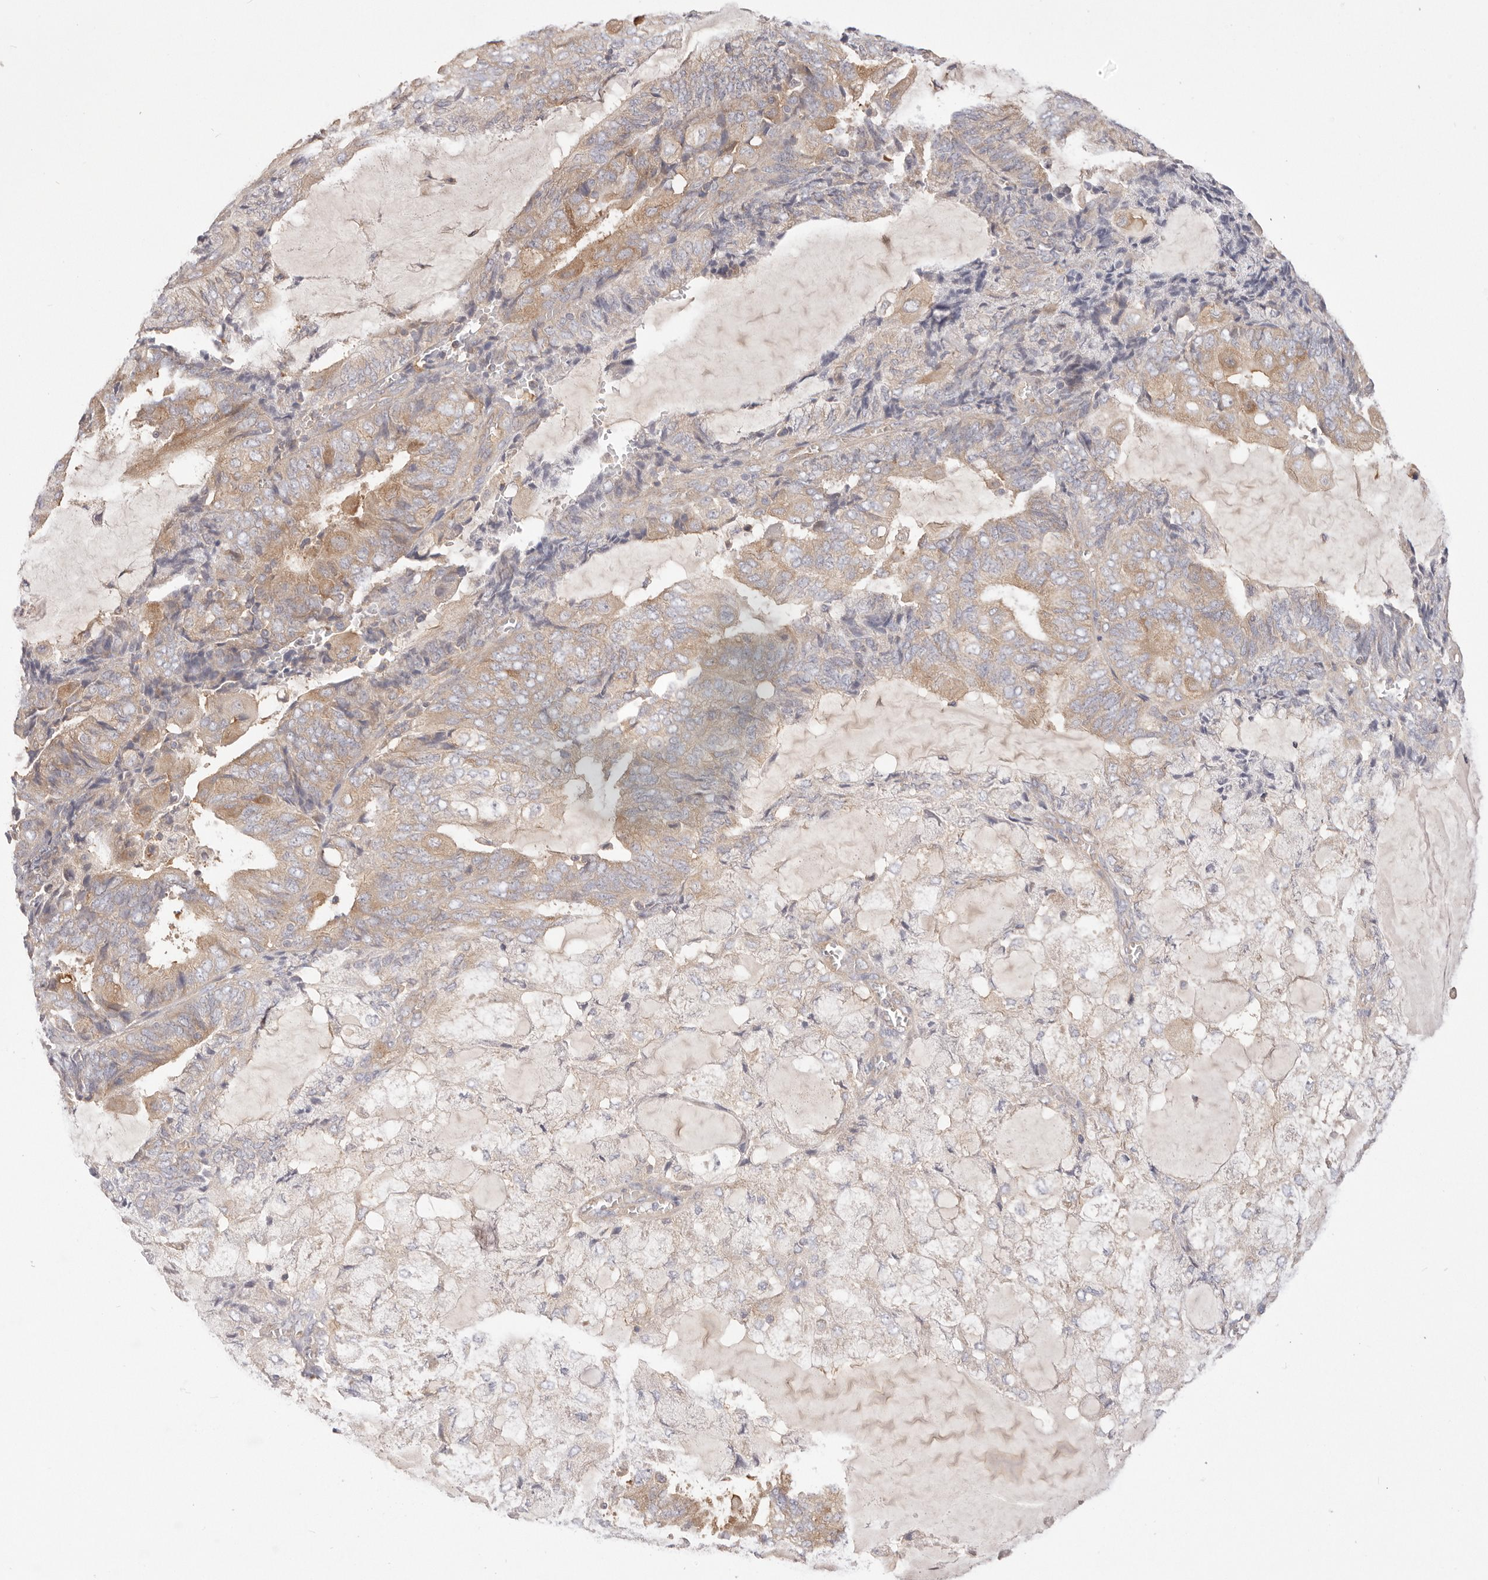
{"staining": {"intensity": "moderate", "quantity": "25%-75%", "location": "cytoplasmic/membranous"}, "tissue": "endometrial cancer", "cell_type": "Tumor cells", "image_type": "cancer", "snomed": [{"axis": "morphology", "description": "Adenocarcinoma, NOS"}, {"axis": "topography", "description": "Endometrium"}], "caption": "DAB immunohistochemical staining of human adenocarcinoma (endometrial) exhibits moderate cytoplasmic/membranous protein positivity in approximately 25%-75% of tumor cells.", "gene": "KCMF1", "patient": {"sex": "female", "age": 81}}